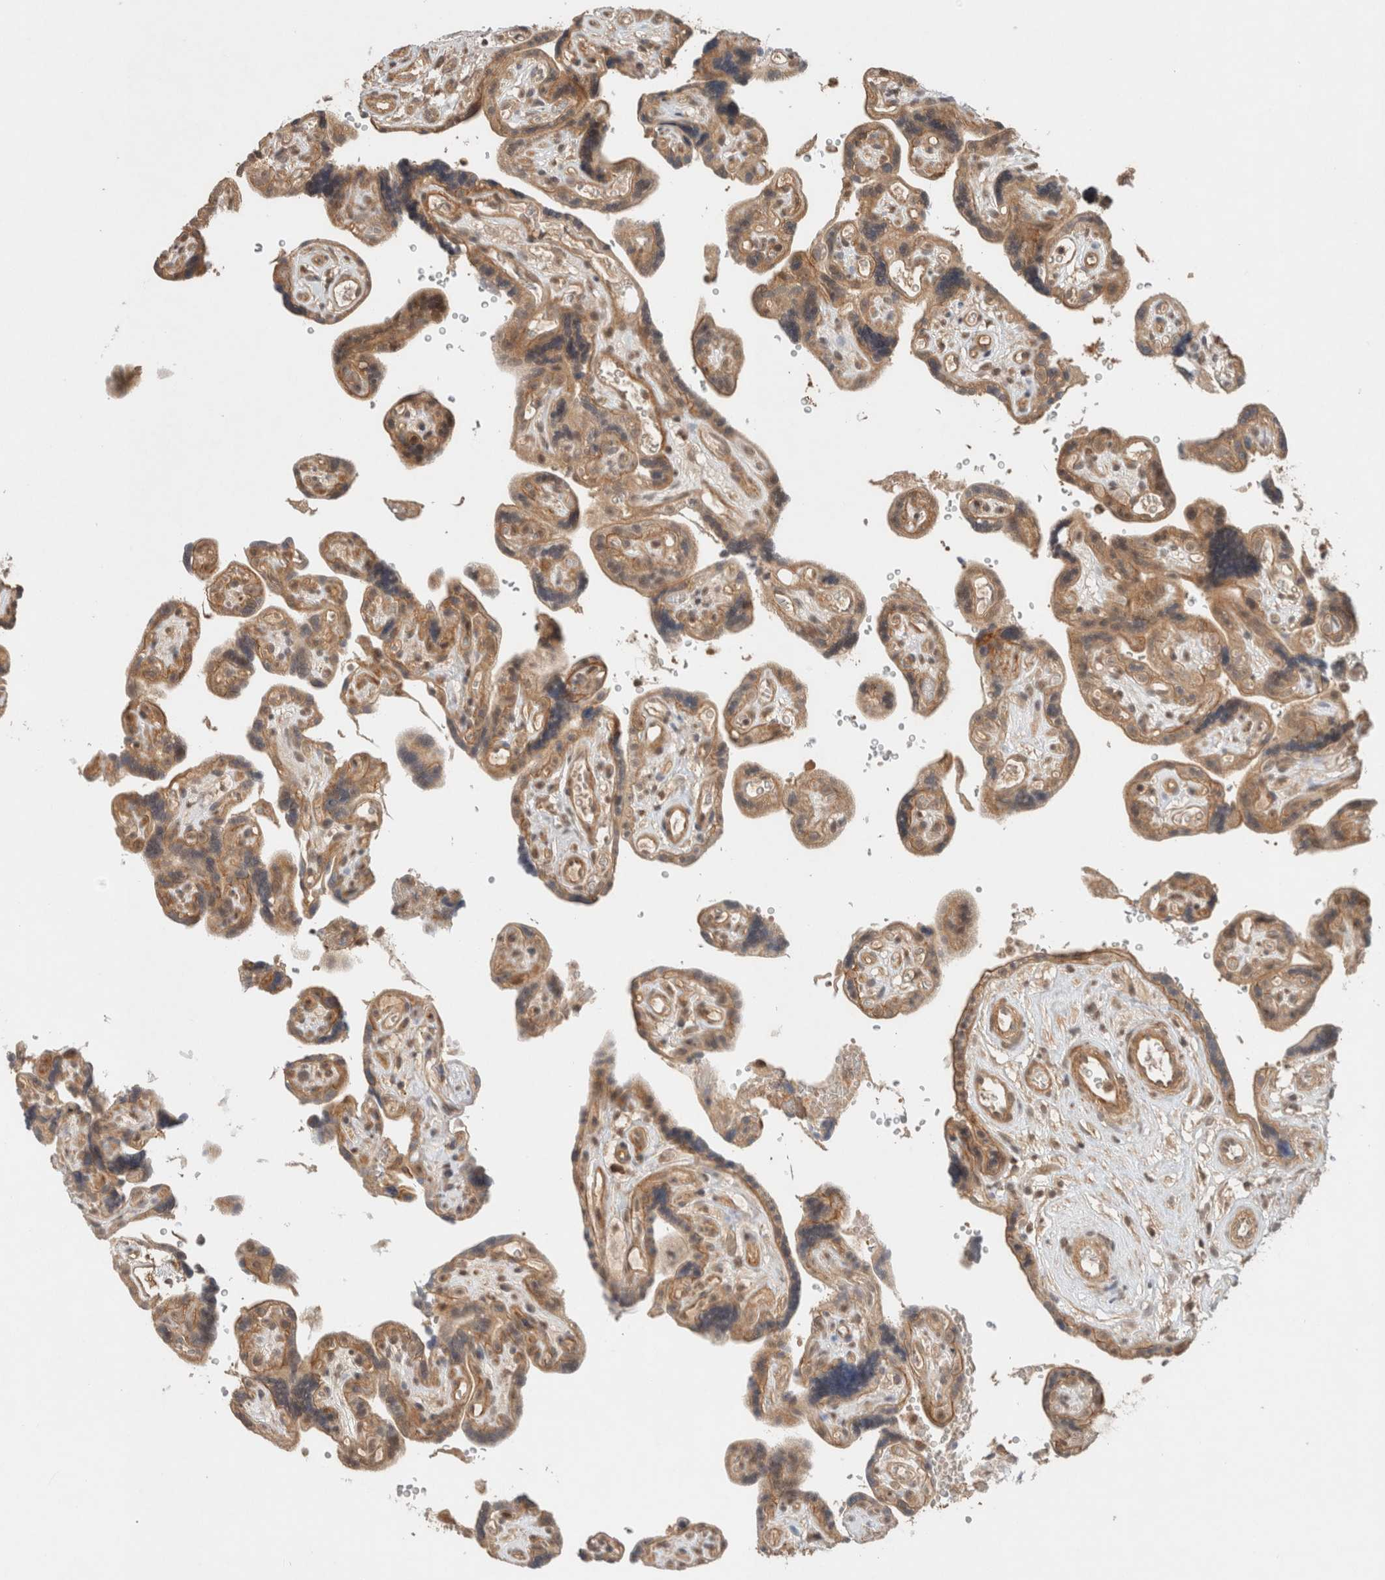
{"staining": {"intensity": "moderate", "quantity": ">75%", "location": "cytoplasmic/membranous"}, "tissue": "placenta", "cell_type": "Decidual cells", "image_type": "normal", "snomed": [{"axis": "morphology", "description": "Normal tissue, NOS"}, {"axis": "topography", "description": "Placenta"}], "caption": "High-magnification brightfield microscopy of unremarkable placenta stained with DAB (brown) and counterstained with hematoxylin (blue). decidual cells exhibit moderate cytoplasmic/membranous positivity is seen in about>75% of cells.", "gene": "CAAP1", "patient": {"sex": "female", "age": 30}}